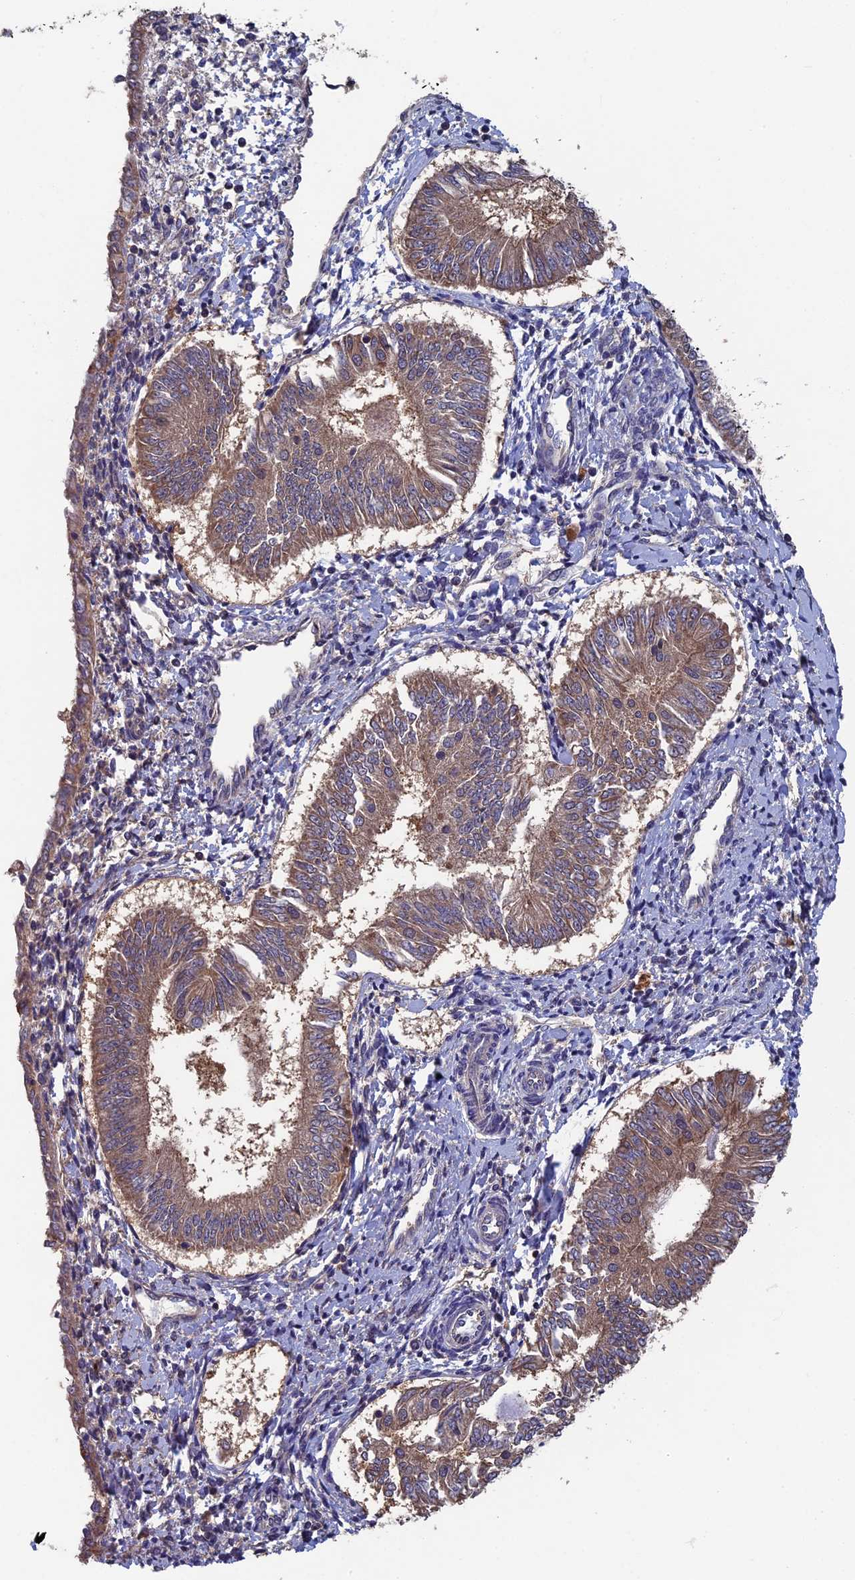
{"staining": {"intensity": "moderate", "quantity": ">75%", "location": "cytoplasmic/membranous"}, "tissue": "endometrial cancer", "cell_type": "Tumor cells", "image_type": "cancer", "snomed": [{"axis": "morphology", "description": "Adenocarcinoma, NOS"}, {"axis": "topography", "description": "Endometrium"}], "caption": "Moderate cytoplasmic/membranous protein expression is appreciated in about >75% of tumor cells in endometrial adenocarcinoma. The protein is shown in brown color, while the nuclei are stained blue.", "gene": "LCMT1", "patient": {"sex": "female", "age": 58}}